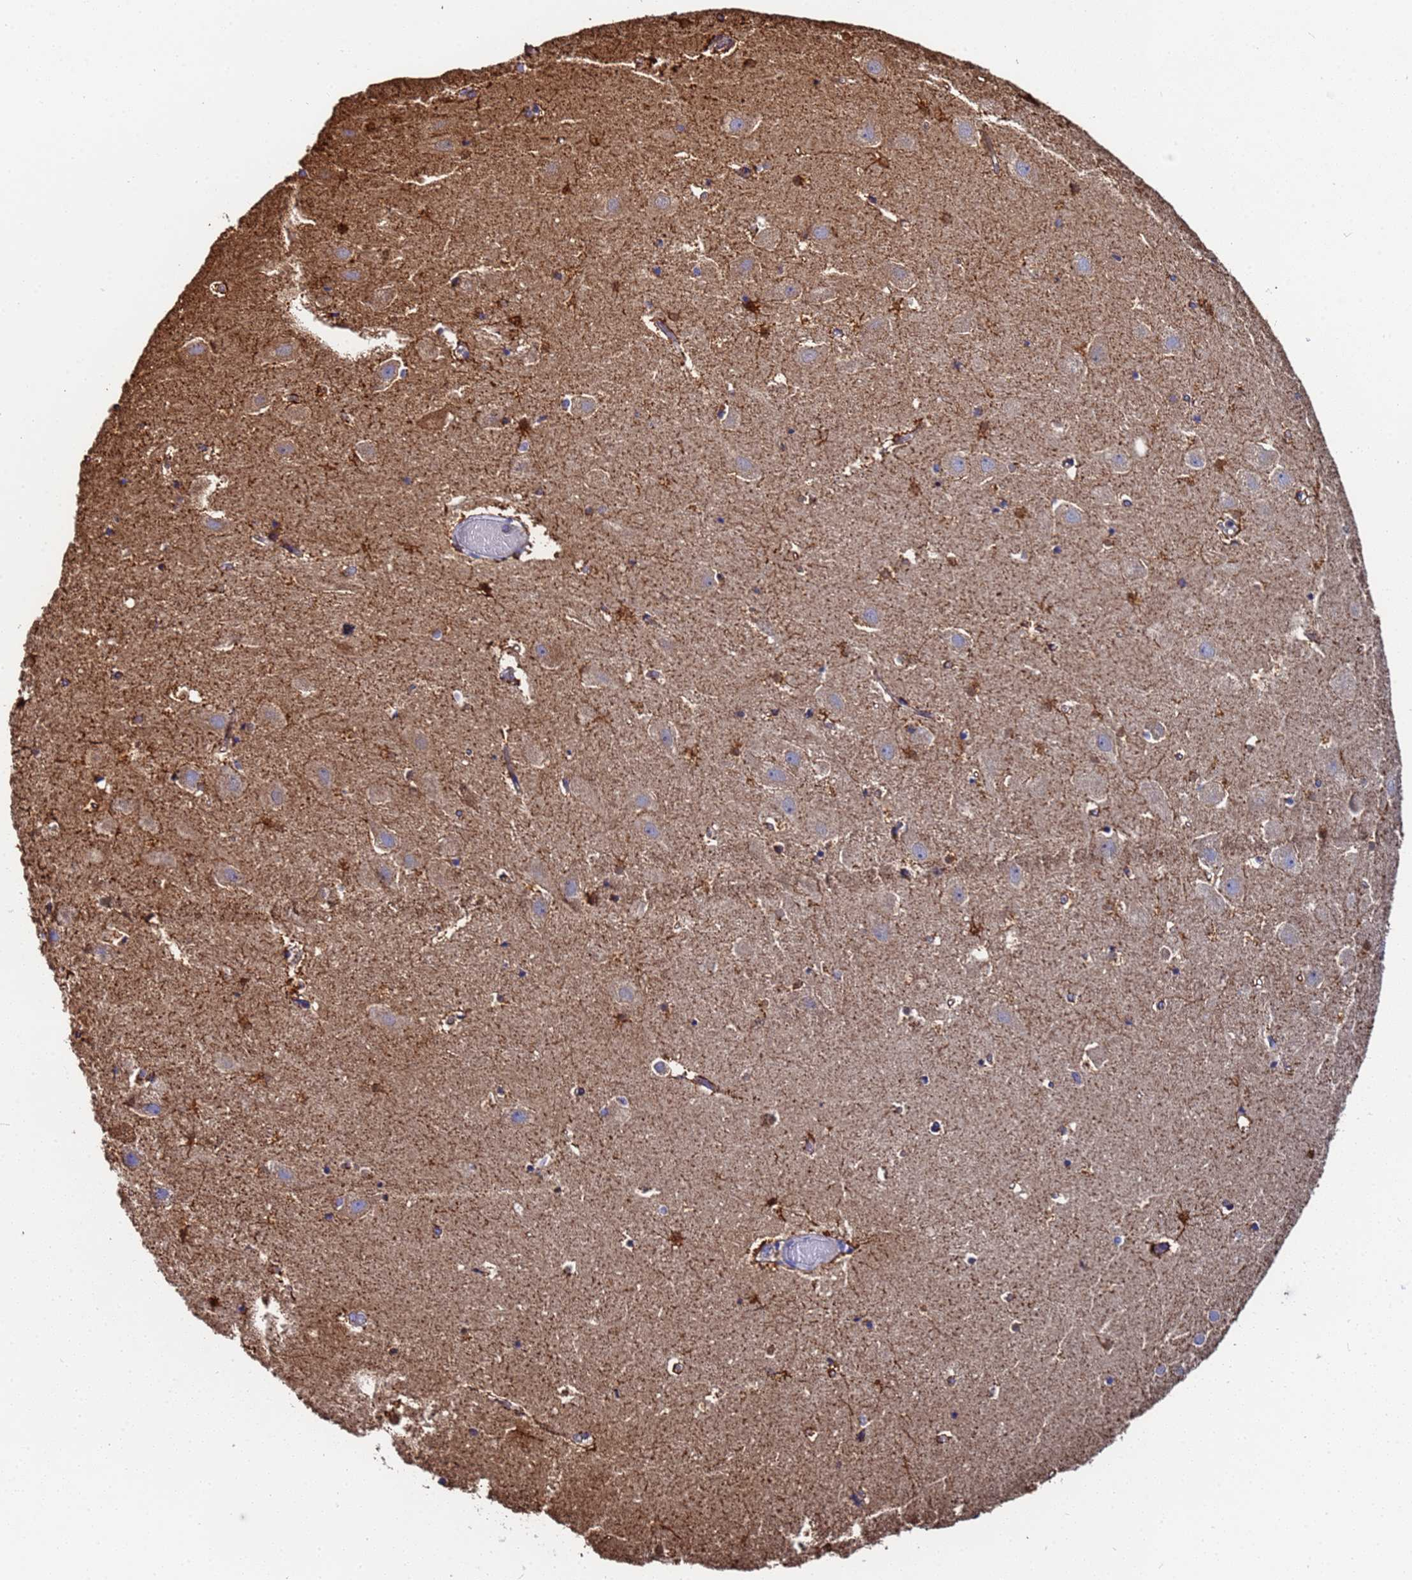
{"staining": {"intensity": "strong", "quantity": ">75%", "location": "cytoplasmic/membranous"}, "tissue": "hippocampus", "cell_type": "Glial cells", "image_type": "normal", "snomed": [{"axis": "morphology", "description": "Normal tissue, NOS"}, {"axis": "topography", "description": "Hippocampus"}], "caption": "A high-resolution histopathology image shows IHC staining of unremarkable hippocampus, which shows strong cytoplasmic/membranous staining in approximately >75% of glial cells.", "gene": "GLUD1", "patient": {"sex": "female", "age": 52}}